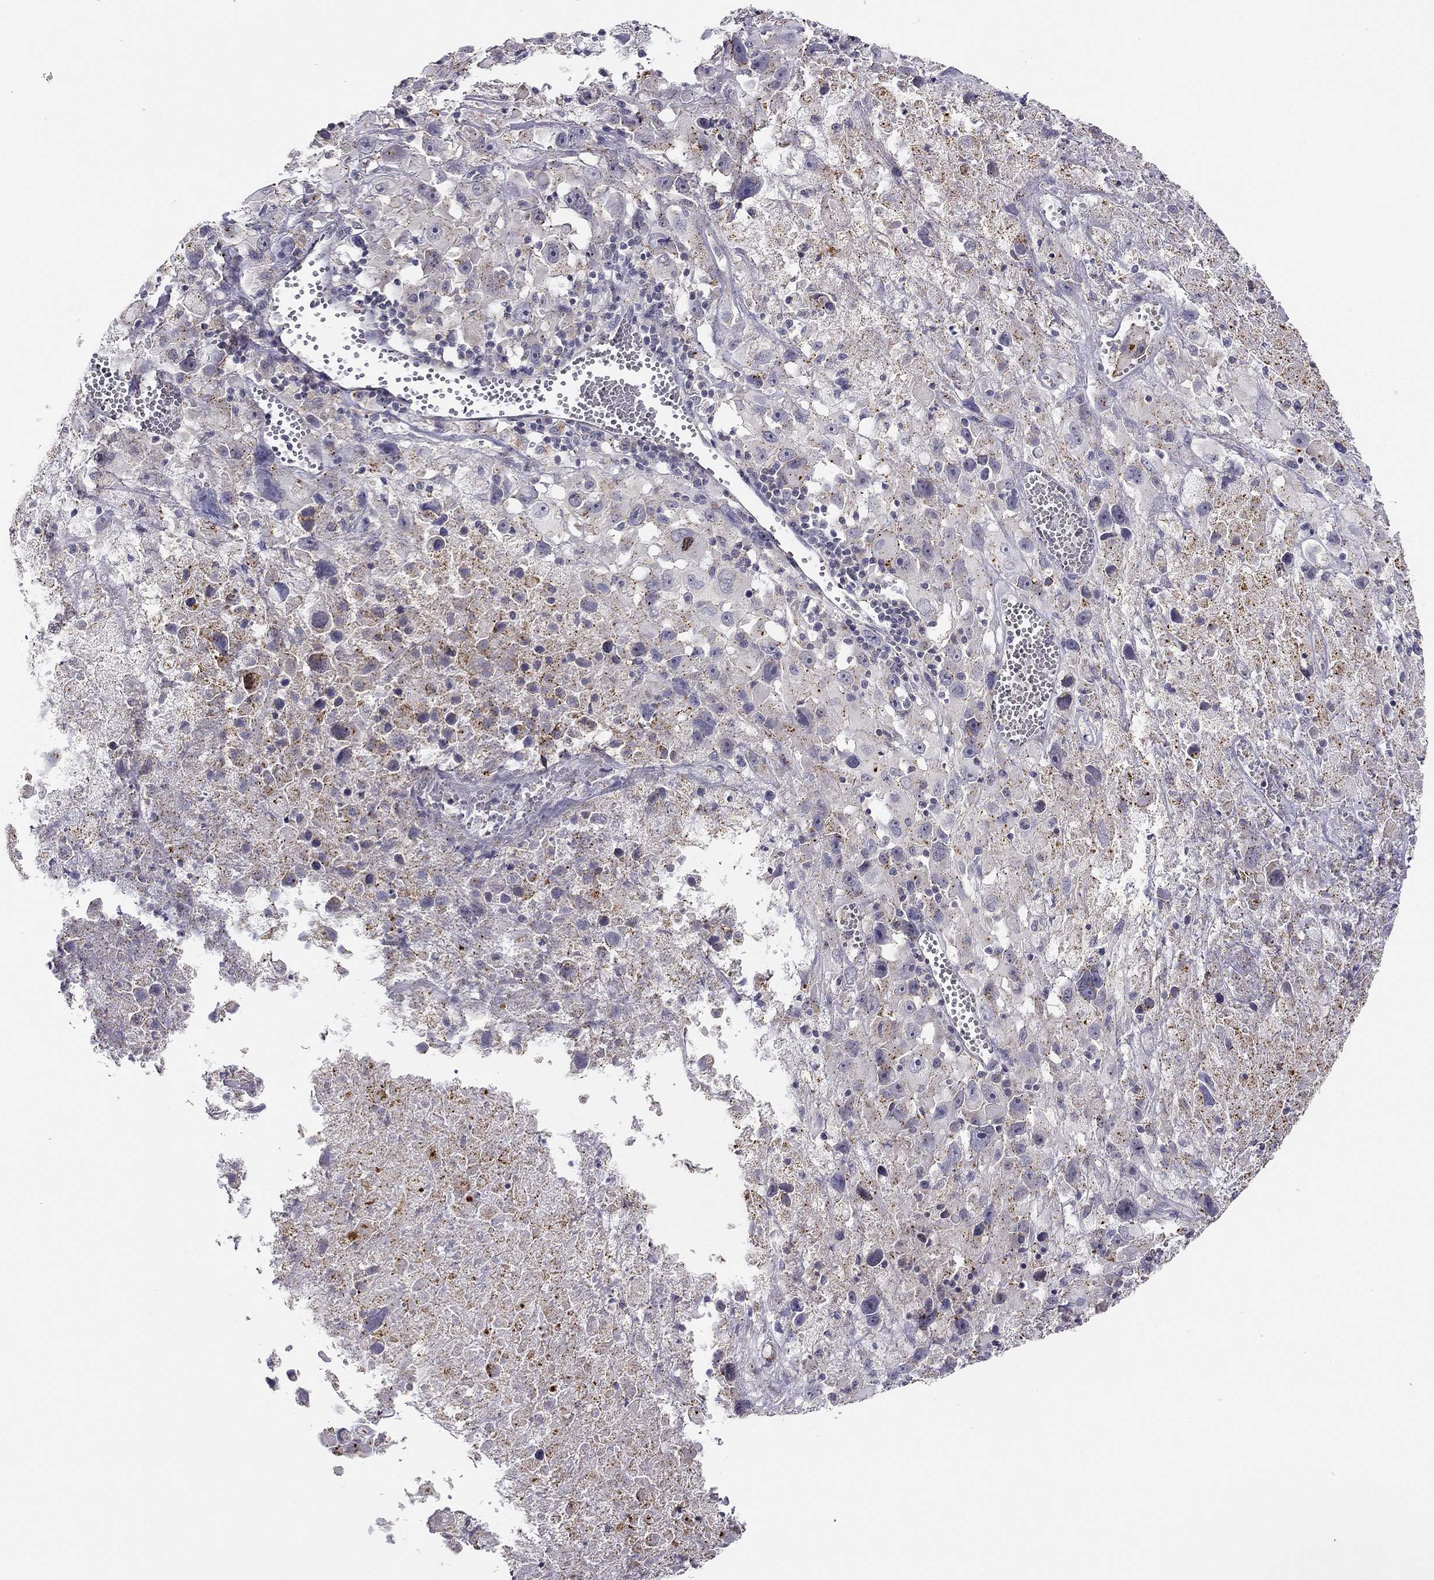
{"staining": {"intensity": "negative", "quantity": "none", "location": "none"}, "tissue": "melanoma", "cell_type": "Tumor cells", "image_type": "cancer", "snomed": [{"axis": "morphology", "description": "Malignant melanoma, Metastatic site"}, {"axis": "topography", "description": "Lymph node"}], "caption": "IHC of human malignant melanoma (metastatic site) demonstrates no expression in tumor cells.", "gene": "CNR1", "patient": {"sex": "male", "age": 50}}